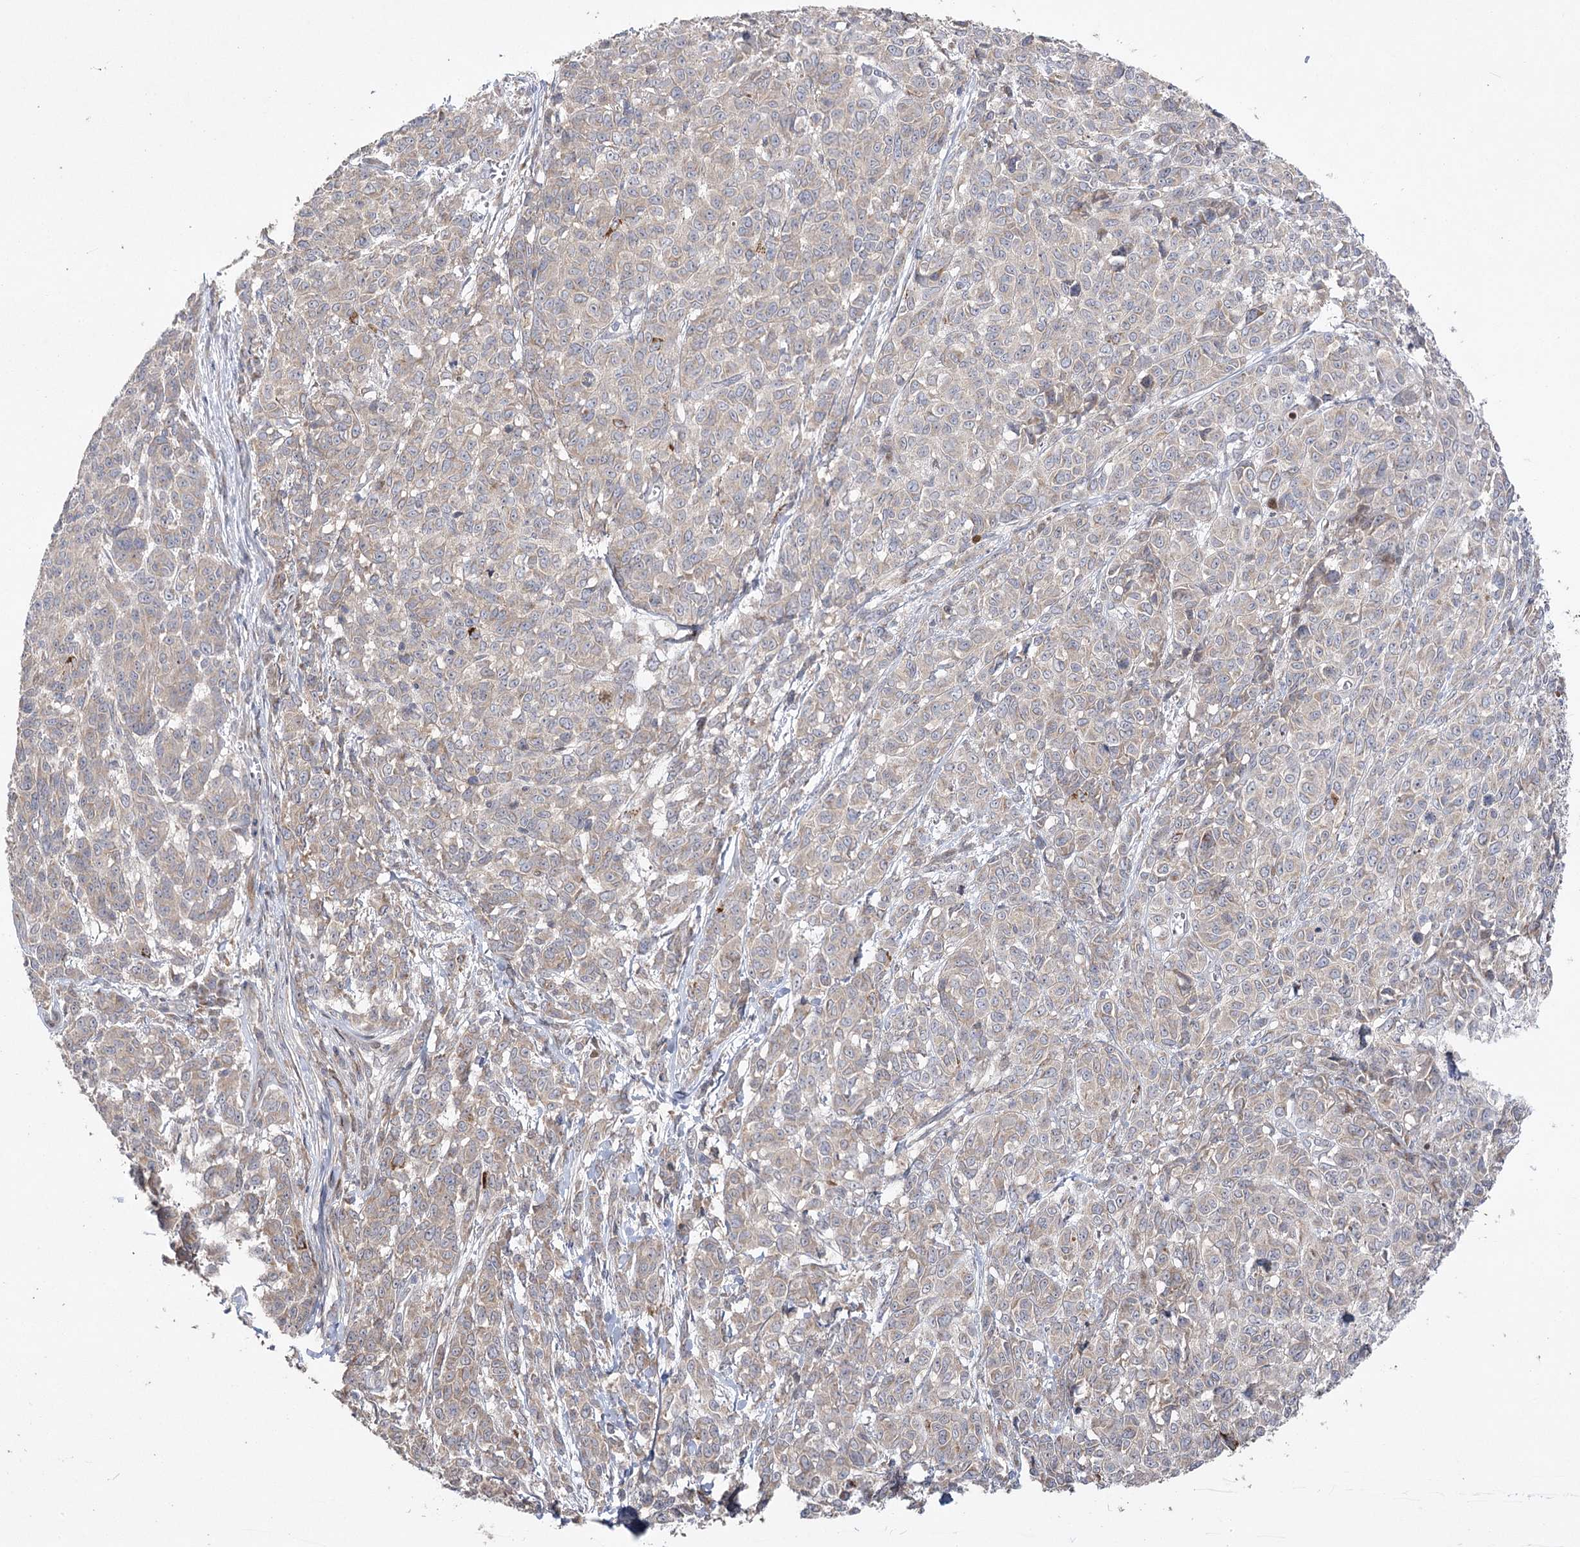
{"staining": {"intensity": "negative", "quantity": "none", "location": "none"}, "tissue": "melanoma", "cell_type": "Tumor cells", "image_type": "cancer", "snomed": [{"axis": "morphology", "description": "Malignant melanoma, NOS"}, {"axis": "topography", "description": "Skin"}], "caption": "Tumor cells are negative for protein expression in human malignant melanoma. The staining was performed using DAB (3,3'-diaminobenzidine) to visualize the protein expression in brown, while the nuclei were stained in blue with hematoxylin (Magnification: 20x).", "gene": "OBSL1", "patient": {"sex": "male", "age": 49}}